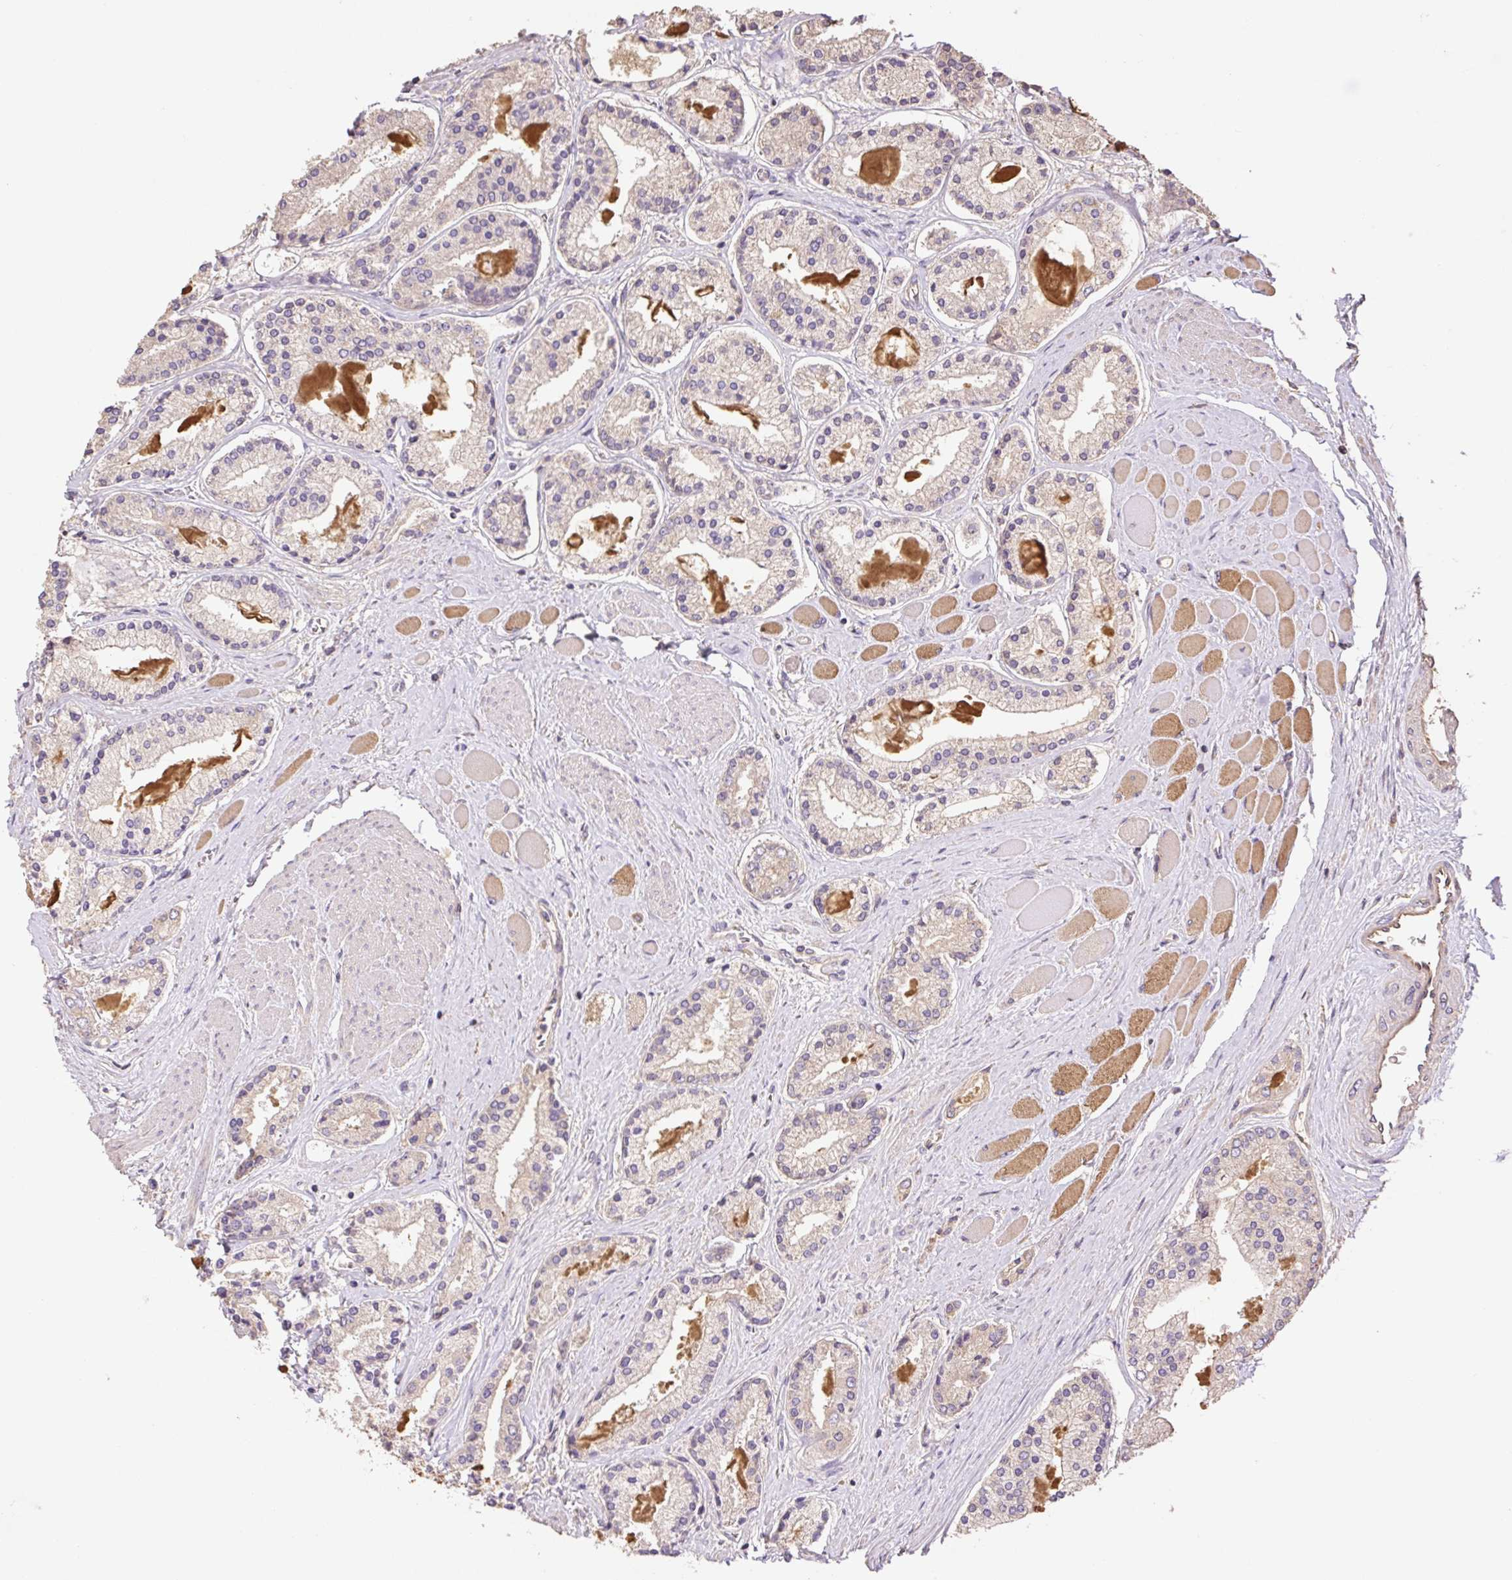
{"staining": {"intensity": "weak", "quantity": "<25%", "location": "cytoplasmic/membranous"}, "tissue": "prostate cancer", "cell_type": "Tumor cells", "image_type": "cancer", "snomed": [{"axis": "morphology", "description": "Adenocarcinoma, High grade"}, {"axis": "topography", "description": "Prostate"}], "caption": "A high-resolution histopathology image shows immunohistochemistry (IHC) staining of high-grade adenocarcinoma (prostate), which shows no significant staining in tumor cells.", "gene": "DESI1", "patient": {"sex": "male", "age": 67}}